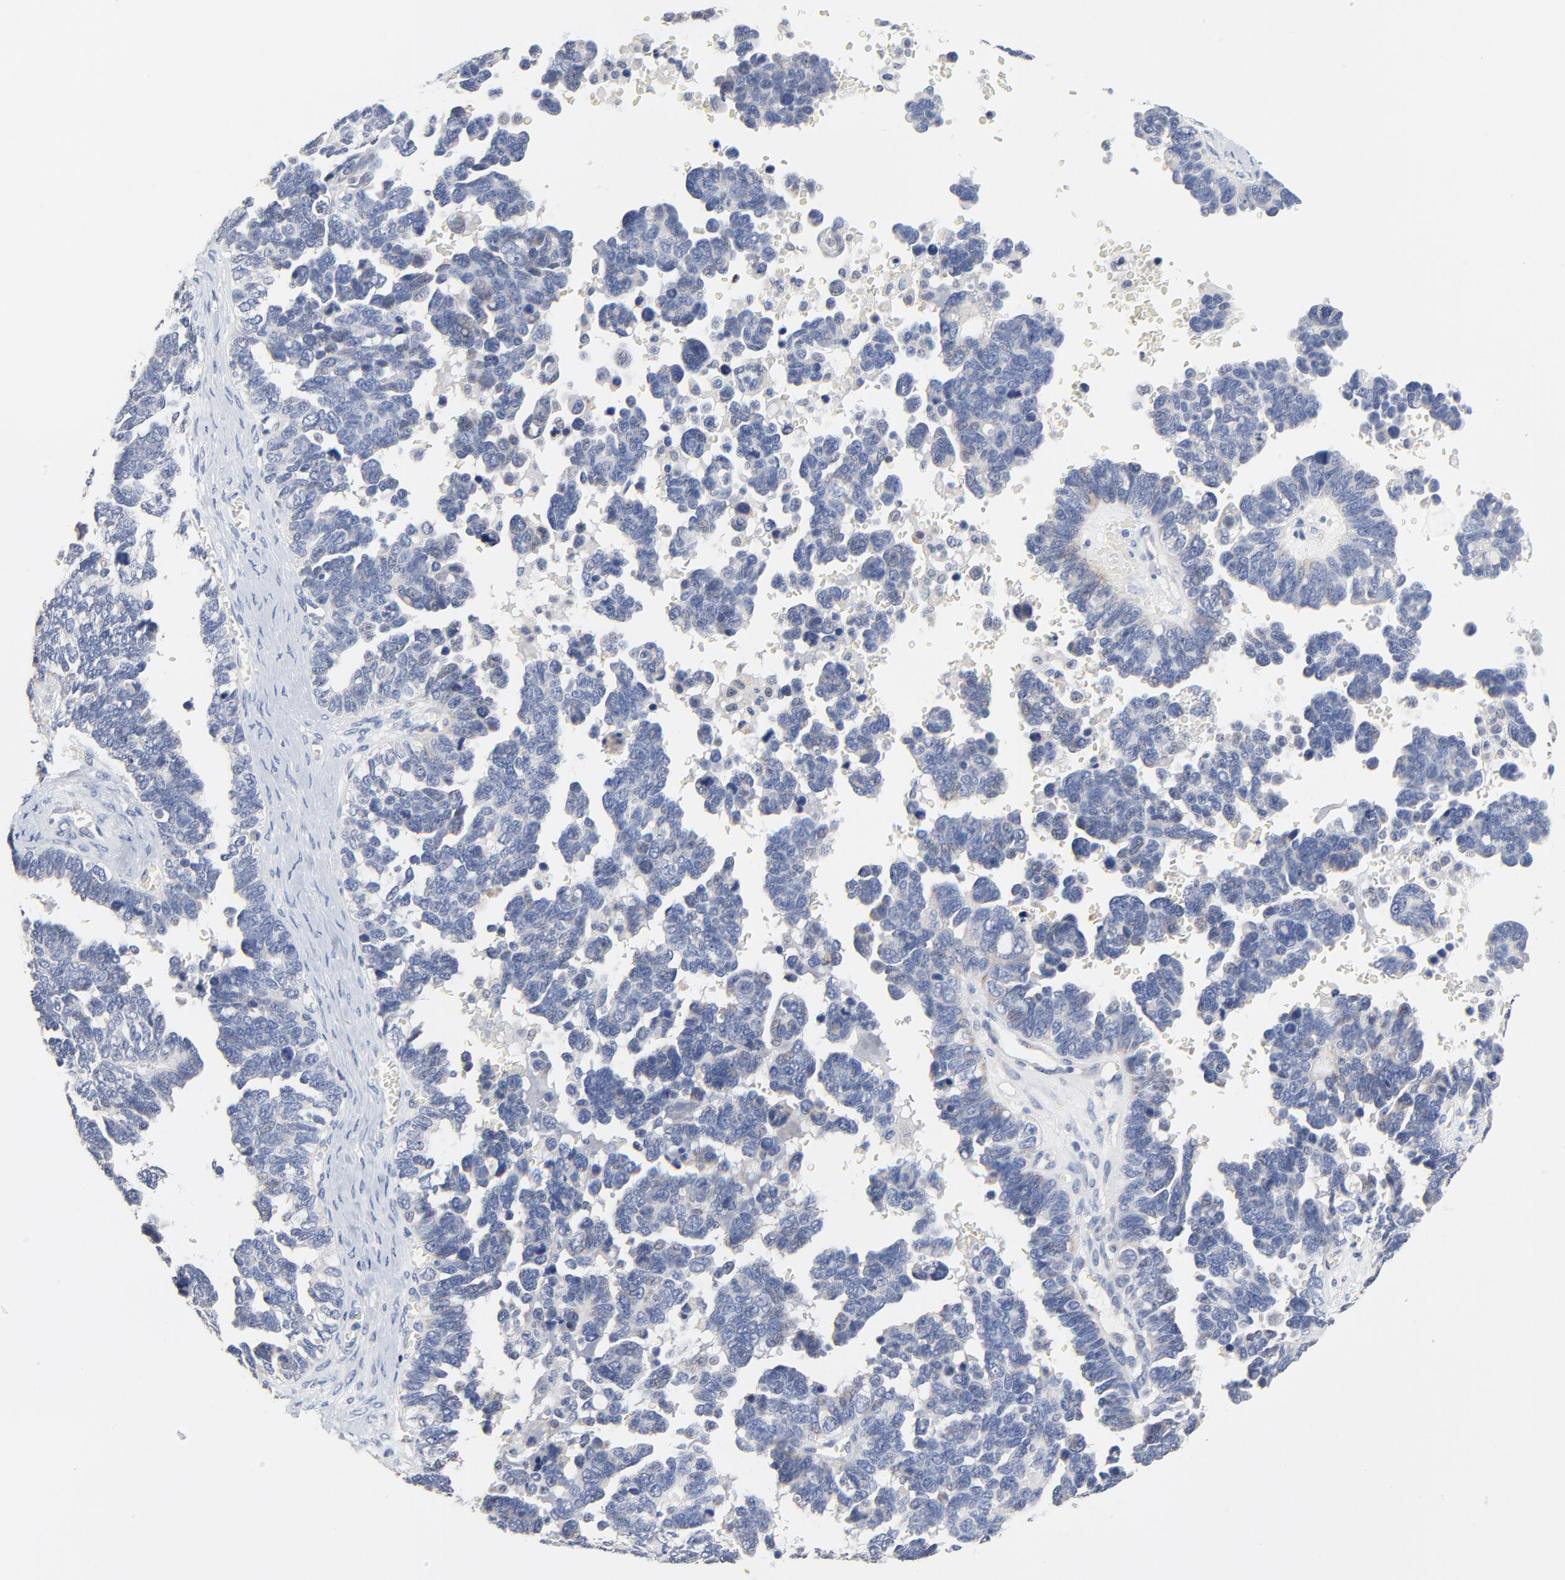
{"staining": {"intensity": "negative", "quantity": "none", "location": "none"}, "tissue": "ovarian cancer", "cell_type": "Tumor cells", "image_type": "cancer", "snomed": [{"axis": "morphology", "description": "Cystadenocarcinoma, serous, NOS"}, {"axis": "topography", "description": "Ovary"}], "caption": "This is an immunohistochemistry (IHC) photomicrograph of ovarian cancer. There is no expression in tumor cells.", "gene": "FBXL5", "patient": {"sex": "female", "age": 69}}